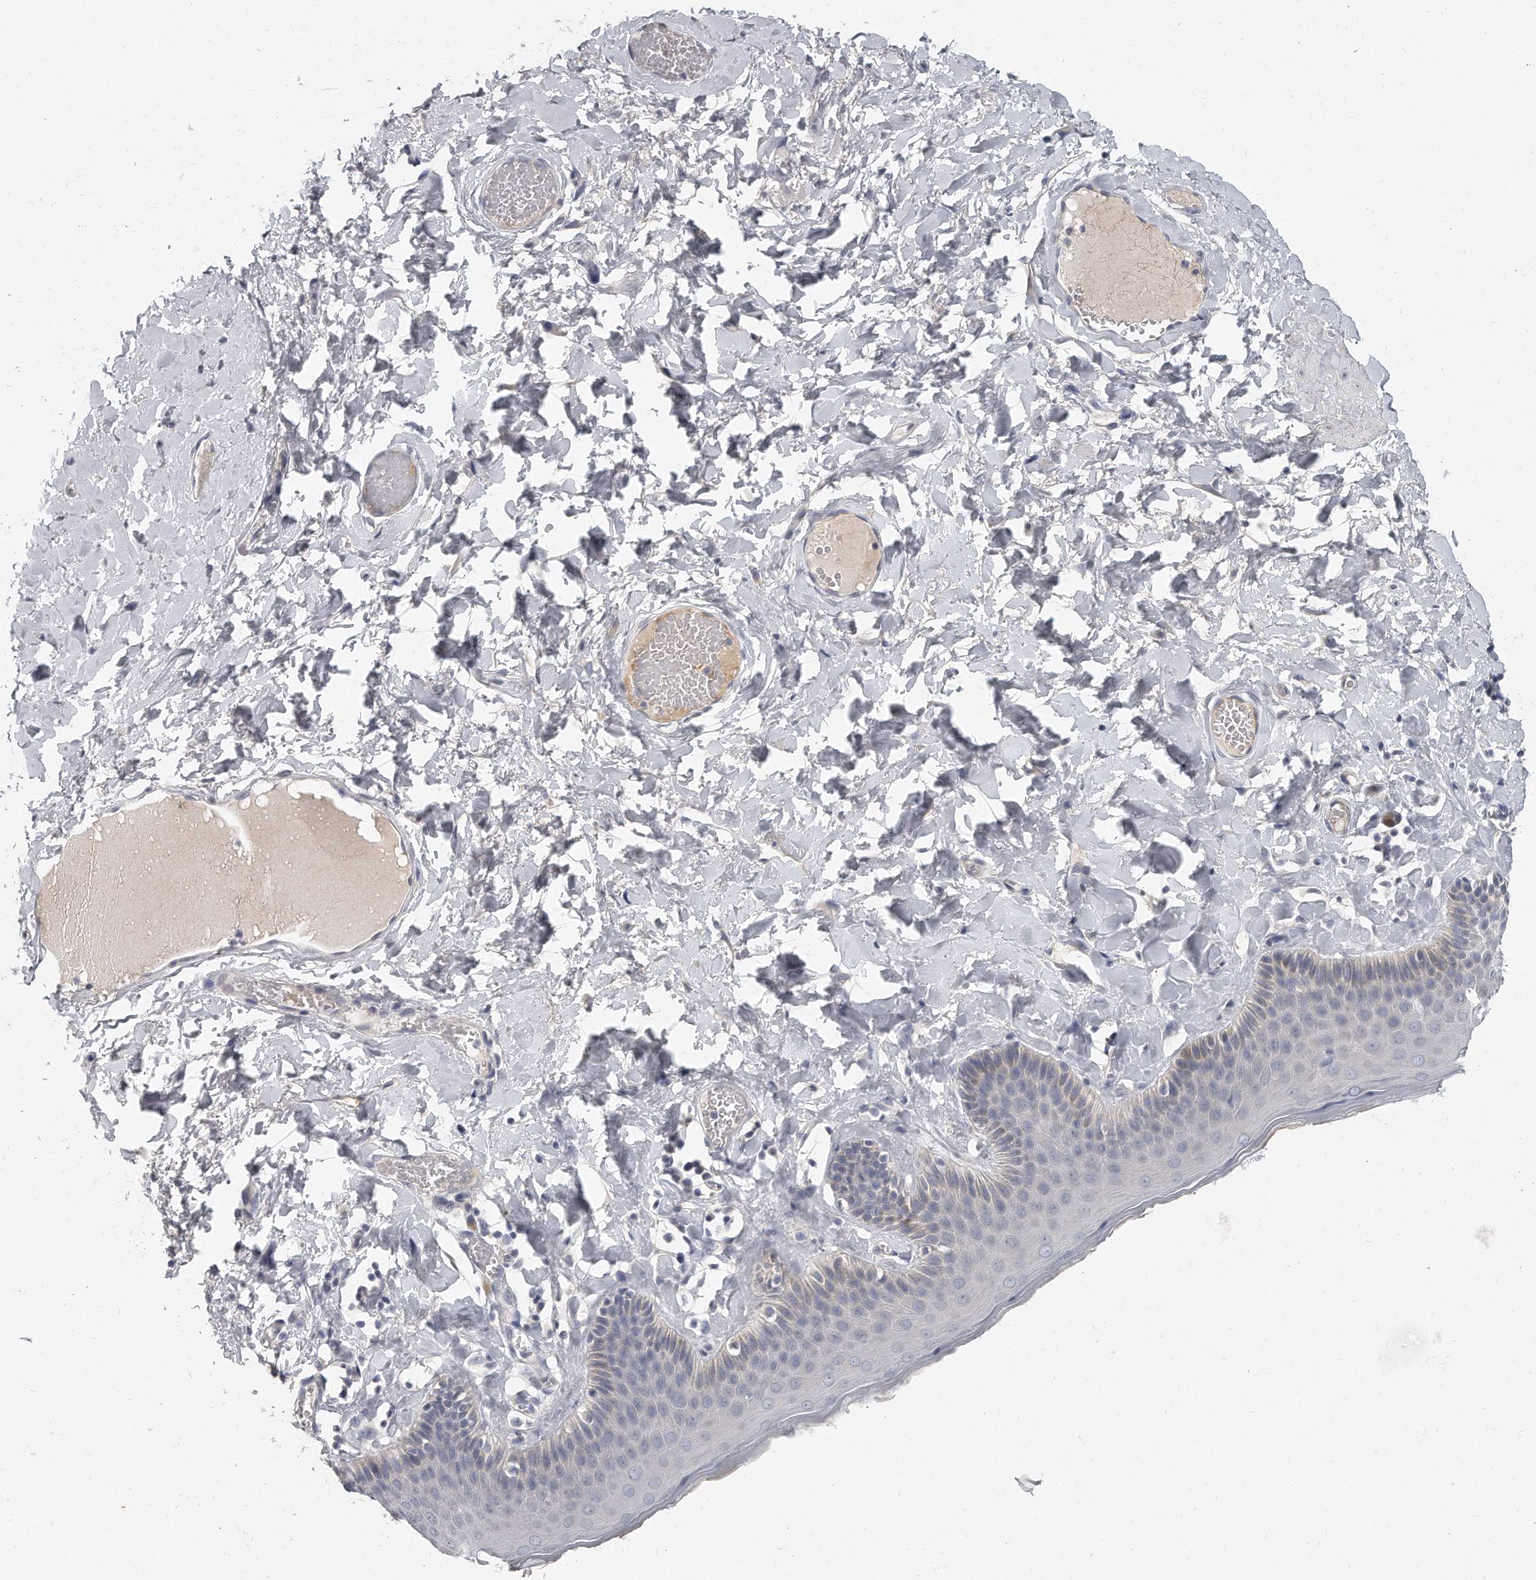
{"staining": {"intensity": "weak", "quantity": "<25%", "location": "cytoplasmic/membranous"}, "tissue": "skin", "cell_type": "Epidermal cells", "image_type": "normal", "snomed": [{"axis": "morphology", "description": "Normal tissue, NOS"}, {"axis": "topography", "description": "Anal"}], "caption": "High power microscopy micrograph of an immunohistochemistry photomicrograph of benign skin, revealing no significant staining in epidermal cells.", "gene": "PLEKHA6", "patient": {"sex": "male", "age": 69}}